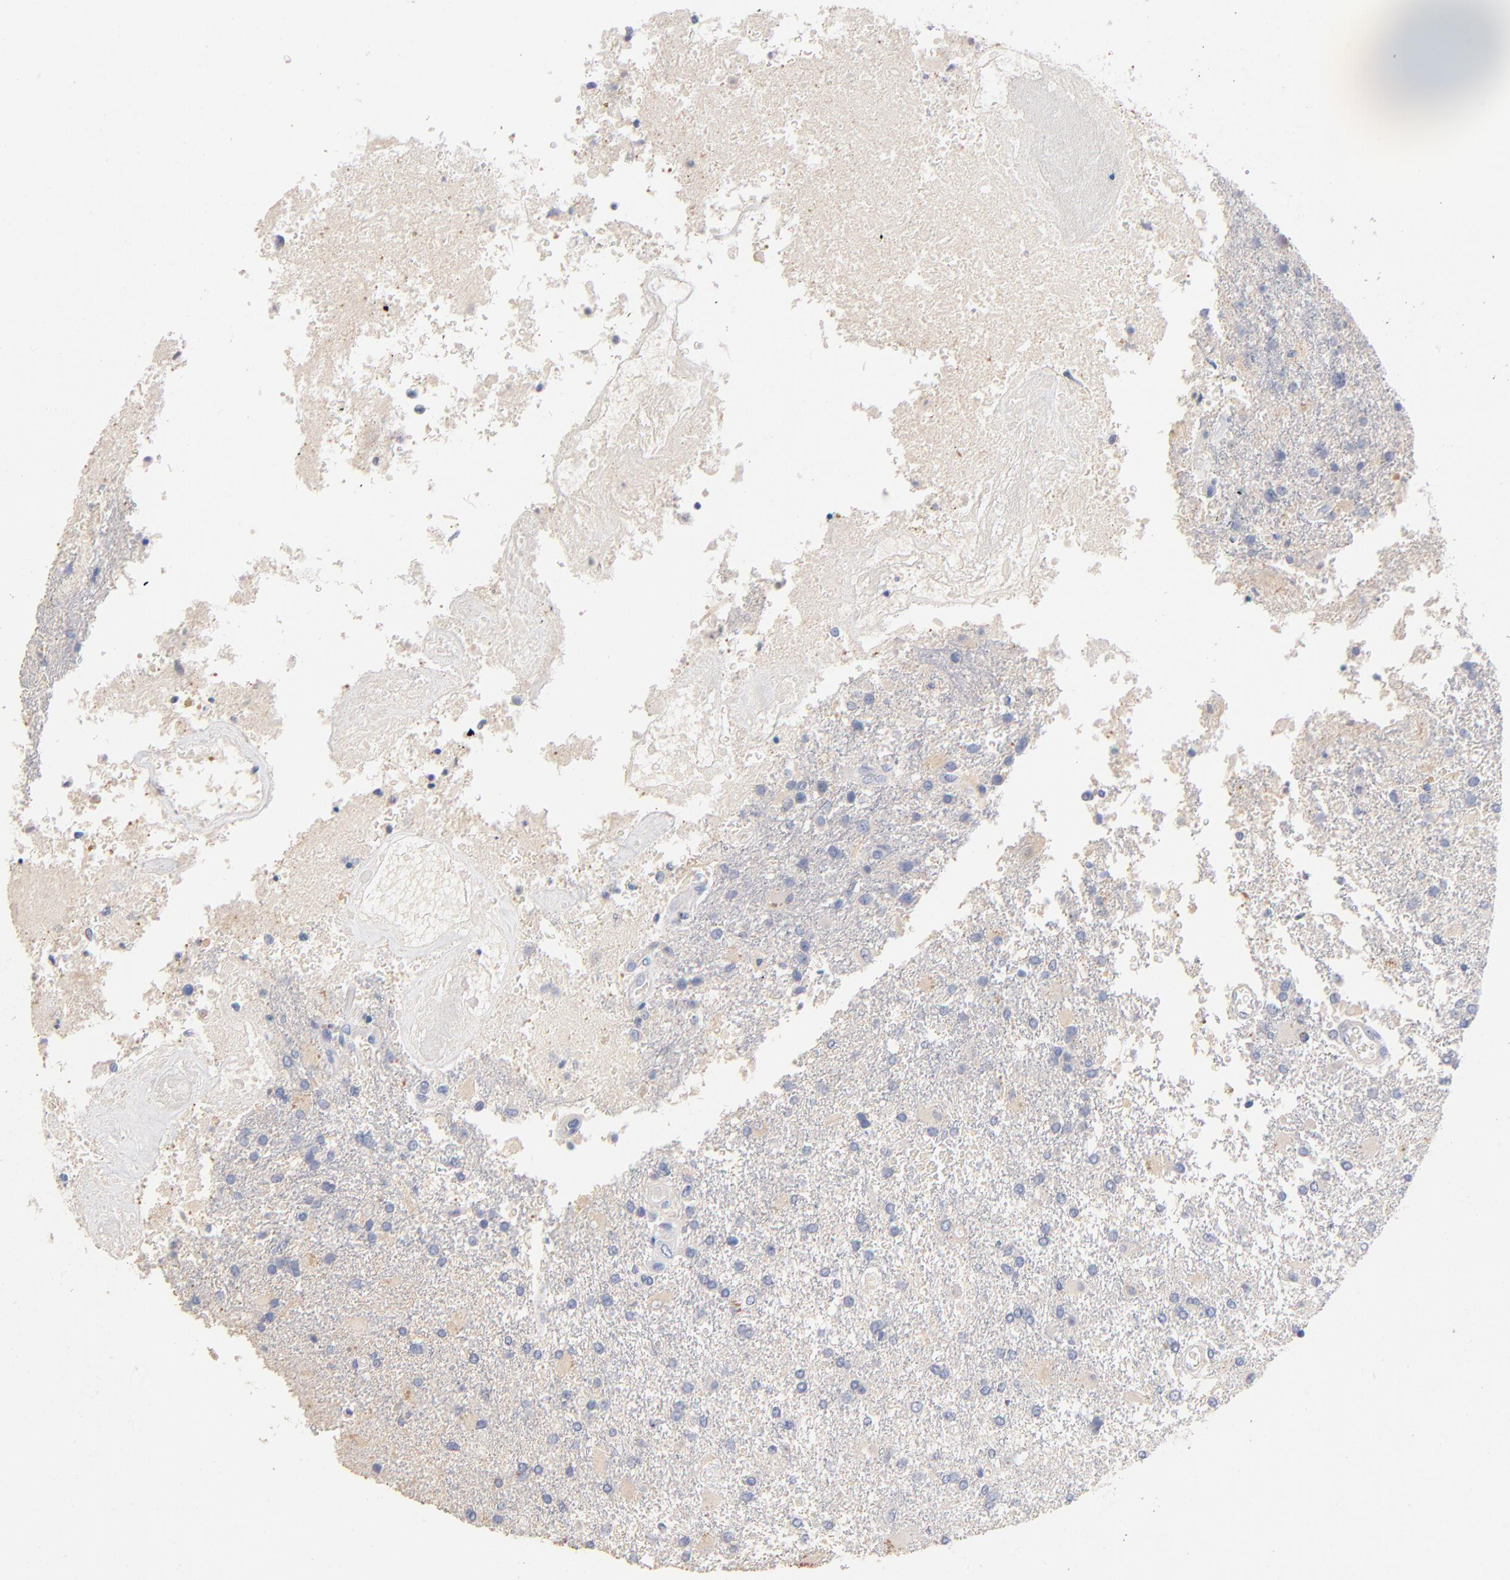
{"staining": {"intensity": "negative", "quantity": "none", "location": "none"}, "tissue": "glioma", "cell_type": "Tumor cells", "image_type": "cancer", "snomed": [{"axis": "morphology", "description": "Glioma, malignant, High grade"}, {"axis": "topography", "description": "Cerebral cortex"}], "caption": "An immunohistochemistry histopathology image of glioma is shown. There is no staining in tumor cells of glioma.", "gene": "CPS1", "patient": {"sex": "male", "age": 79}}